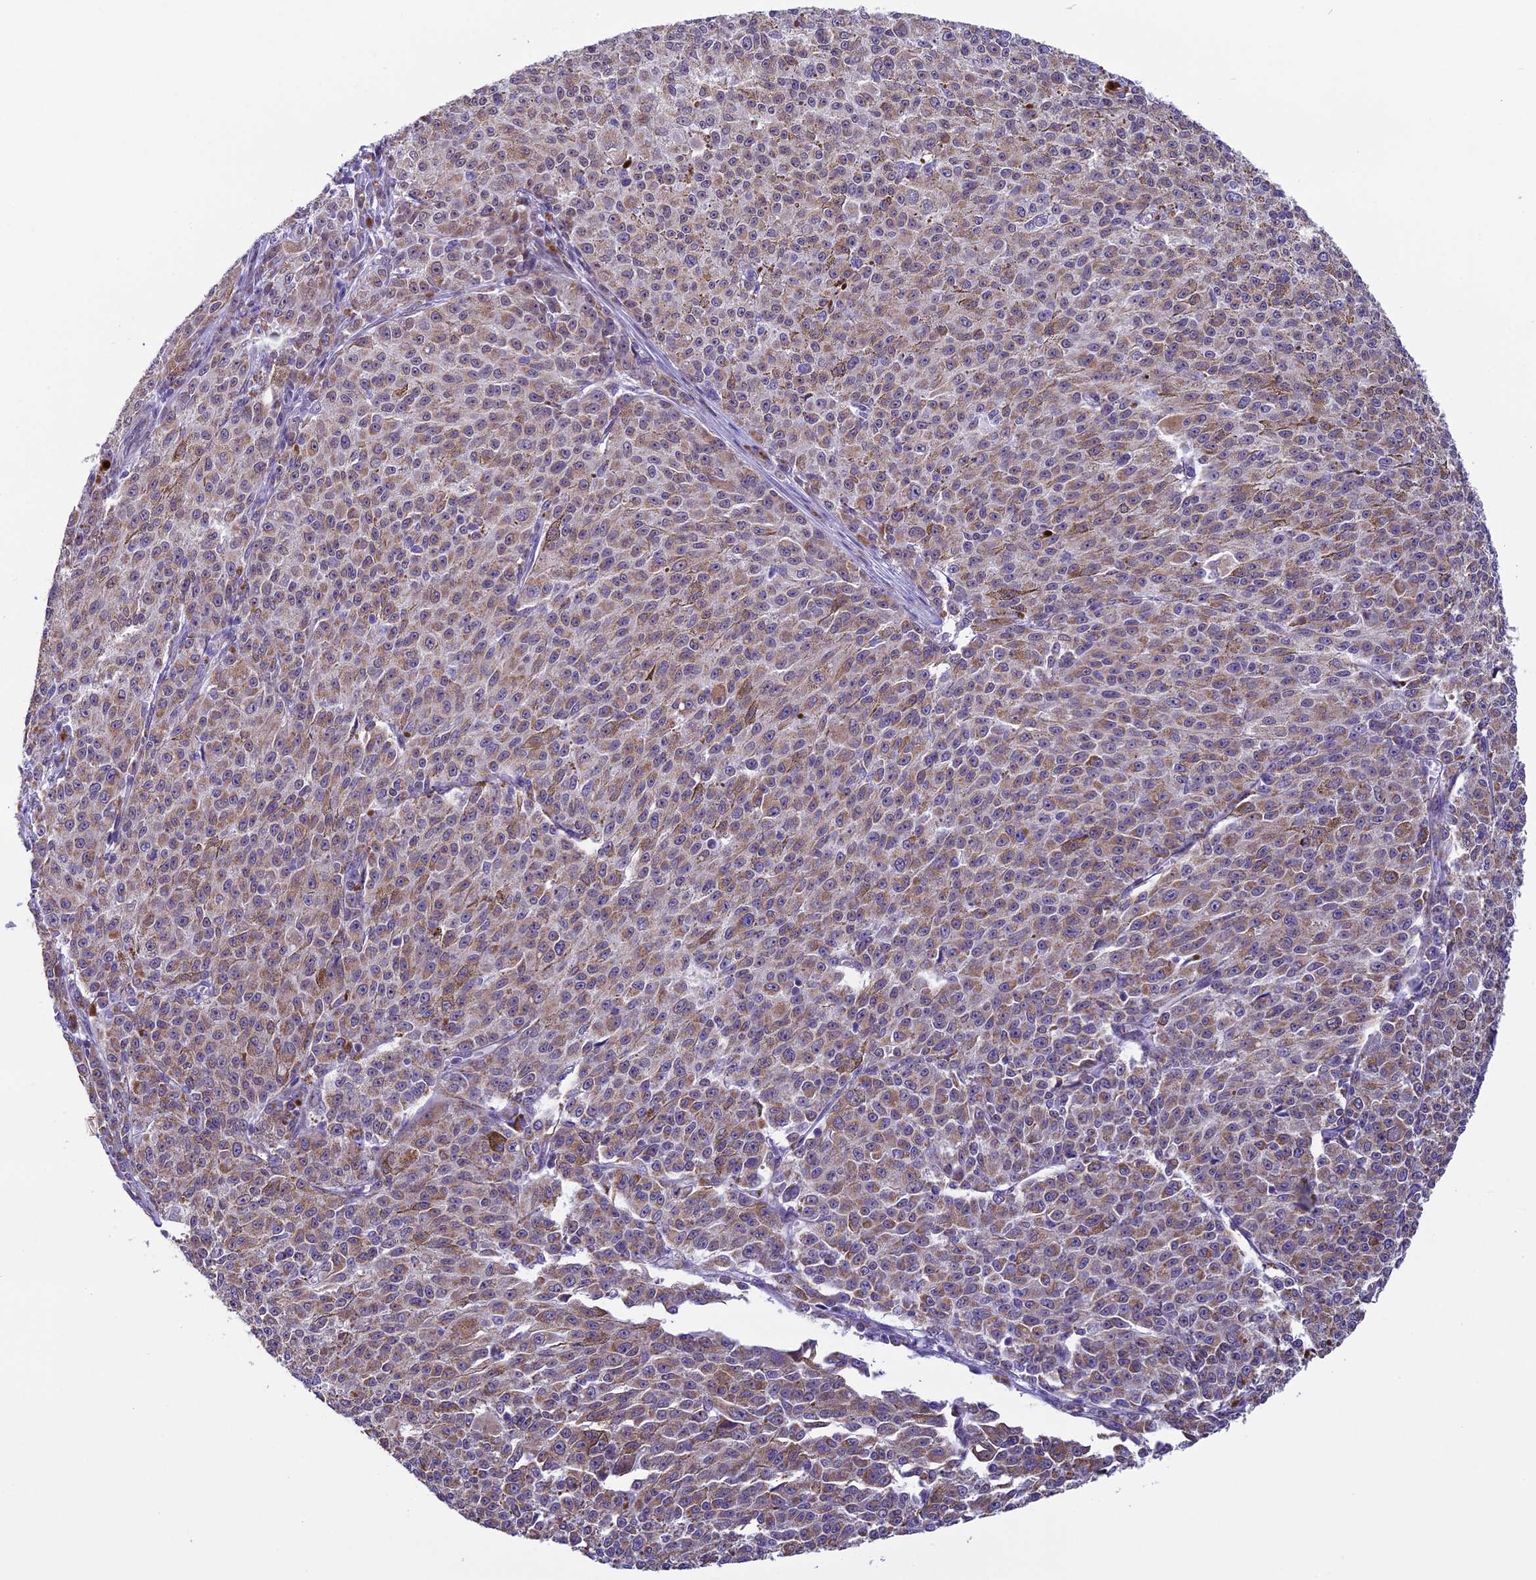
{"staining": {"intensity": "weak", "quantity": ">75%", "location": "cytoplasmic/membranous"}, "tissue": "melanoma", "cell_type": "Tumor cells", "image_type": "cancer", "snomed": [{"axis": "morphology", "description": "Malignant melanoma, NOS"}, {"axis": "topography", "description": "Skin"}], "caption": "An immunohistochemistry photomicrograph of tumor tissue is shown. Protein staining in brown highlights weak cytoplasmic/membranous positivity in melanoma within tumor cells.", "gene": "ZNF317", "patient": {"sex": "female", "age": 52}}